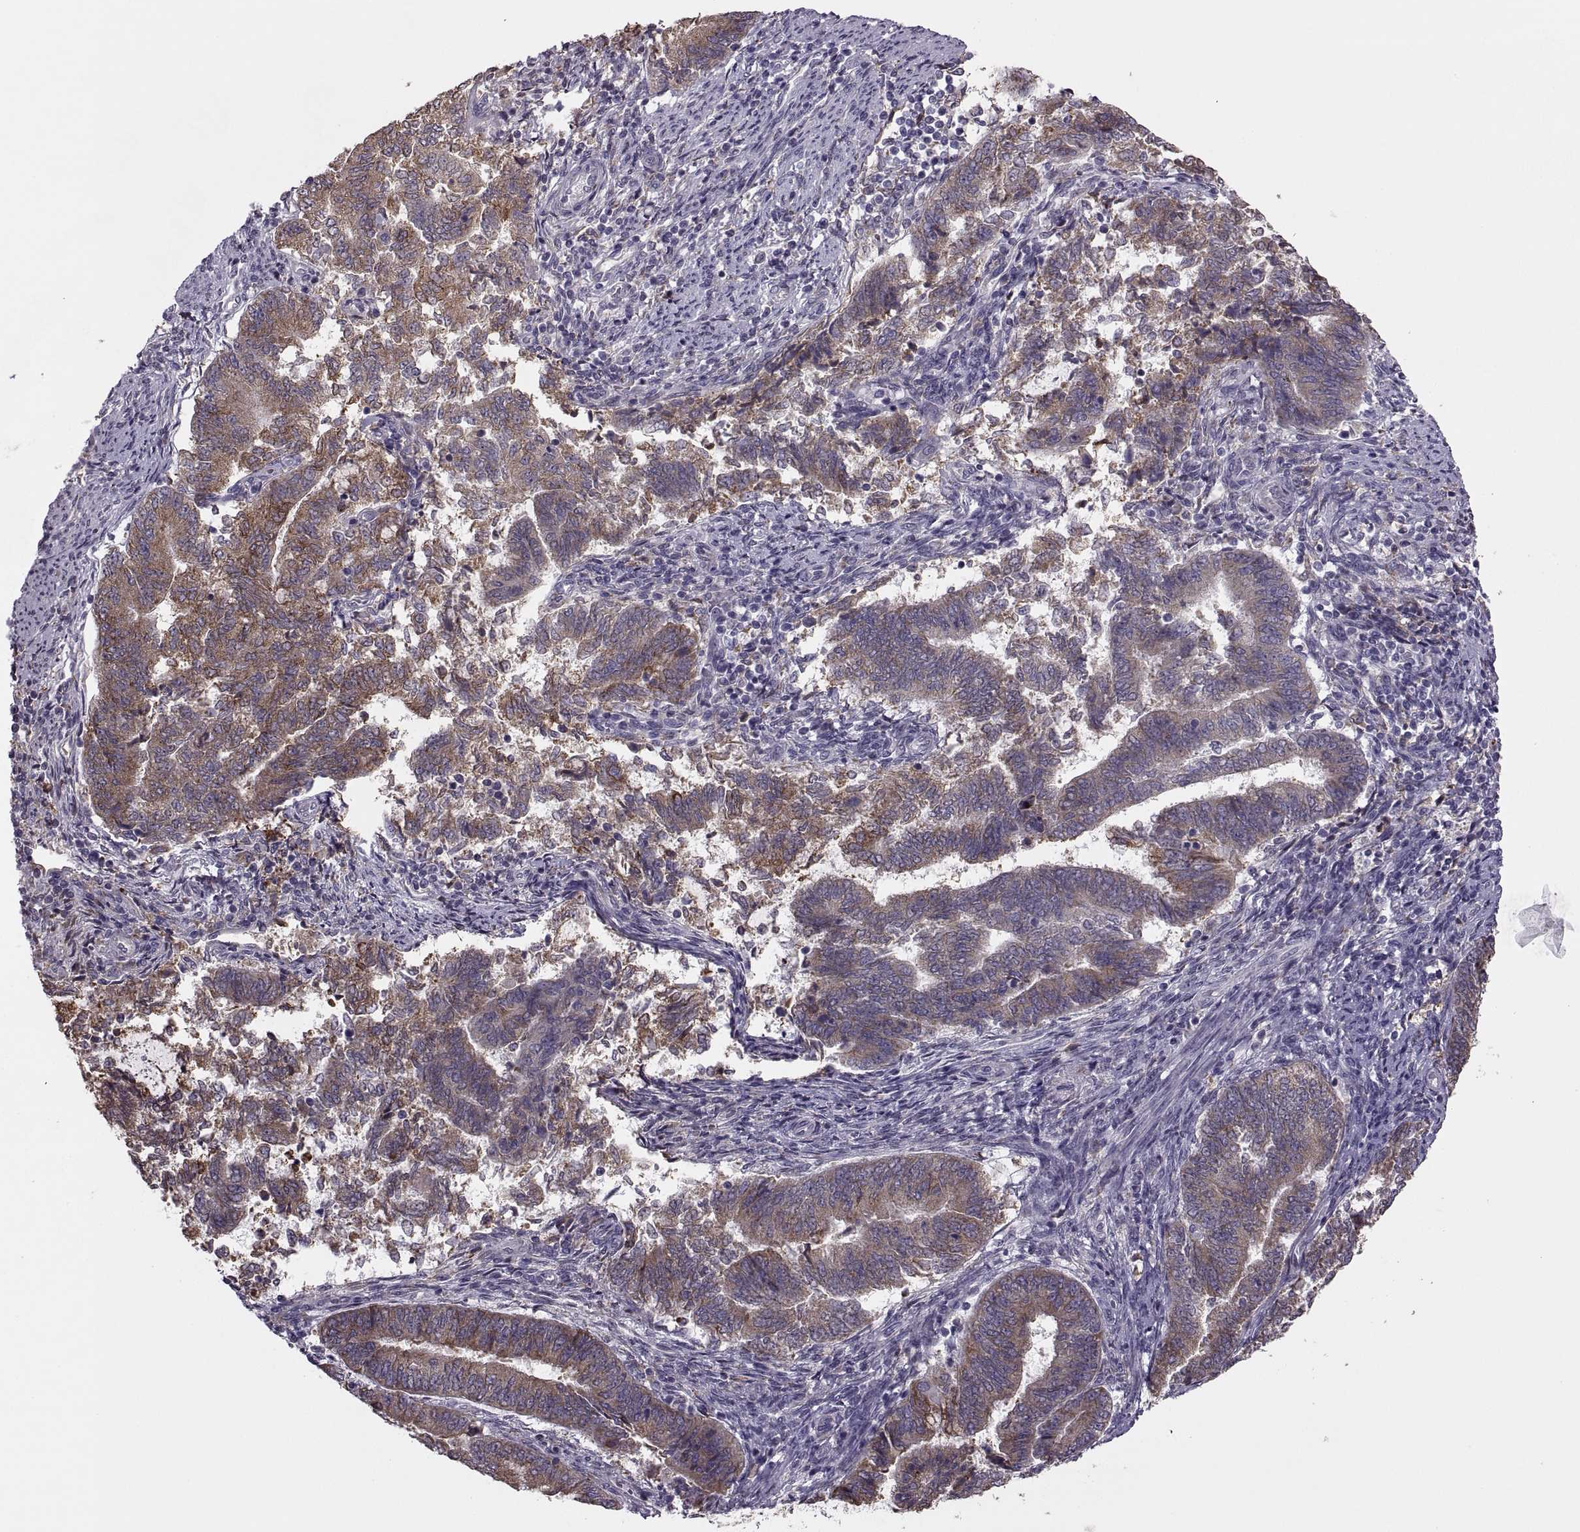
{"staining": {"intensity": "moderate", "quantity": ">75%", "location": "cytoplasmic/membranous"}, "tissue": "endometrial cancer", "cell_type": "Tumor cells", "image_type": "cancer", "snomed": [{"axis": "morphology", "description": "Adenocarcinoma, NOS"}, {"axis": "topography", "description": "Endometrium"}], "caption": "A medium amount of moderate cytoplasmic/membranous positivity is seen in about >75% of tumor cells in endometrial cancer tissue.", "gene": "LETM2", "patient": {"sex": "female", "age": 65}}